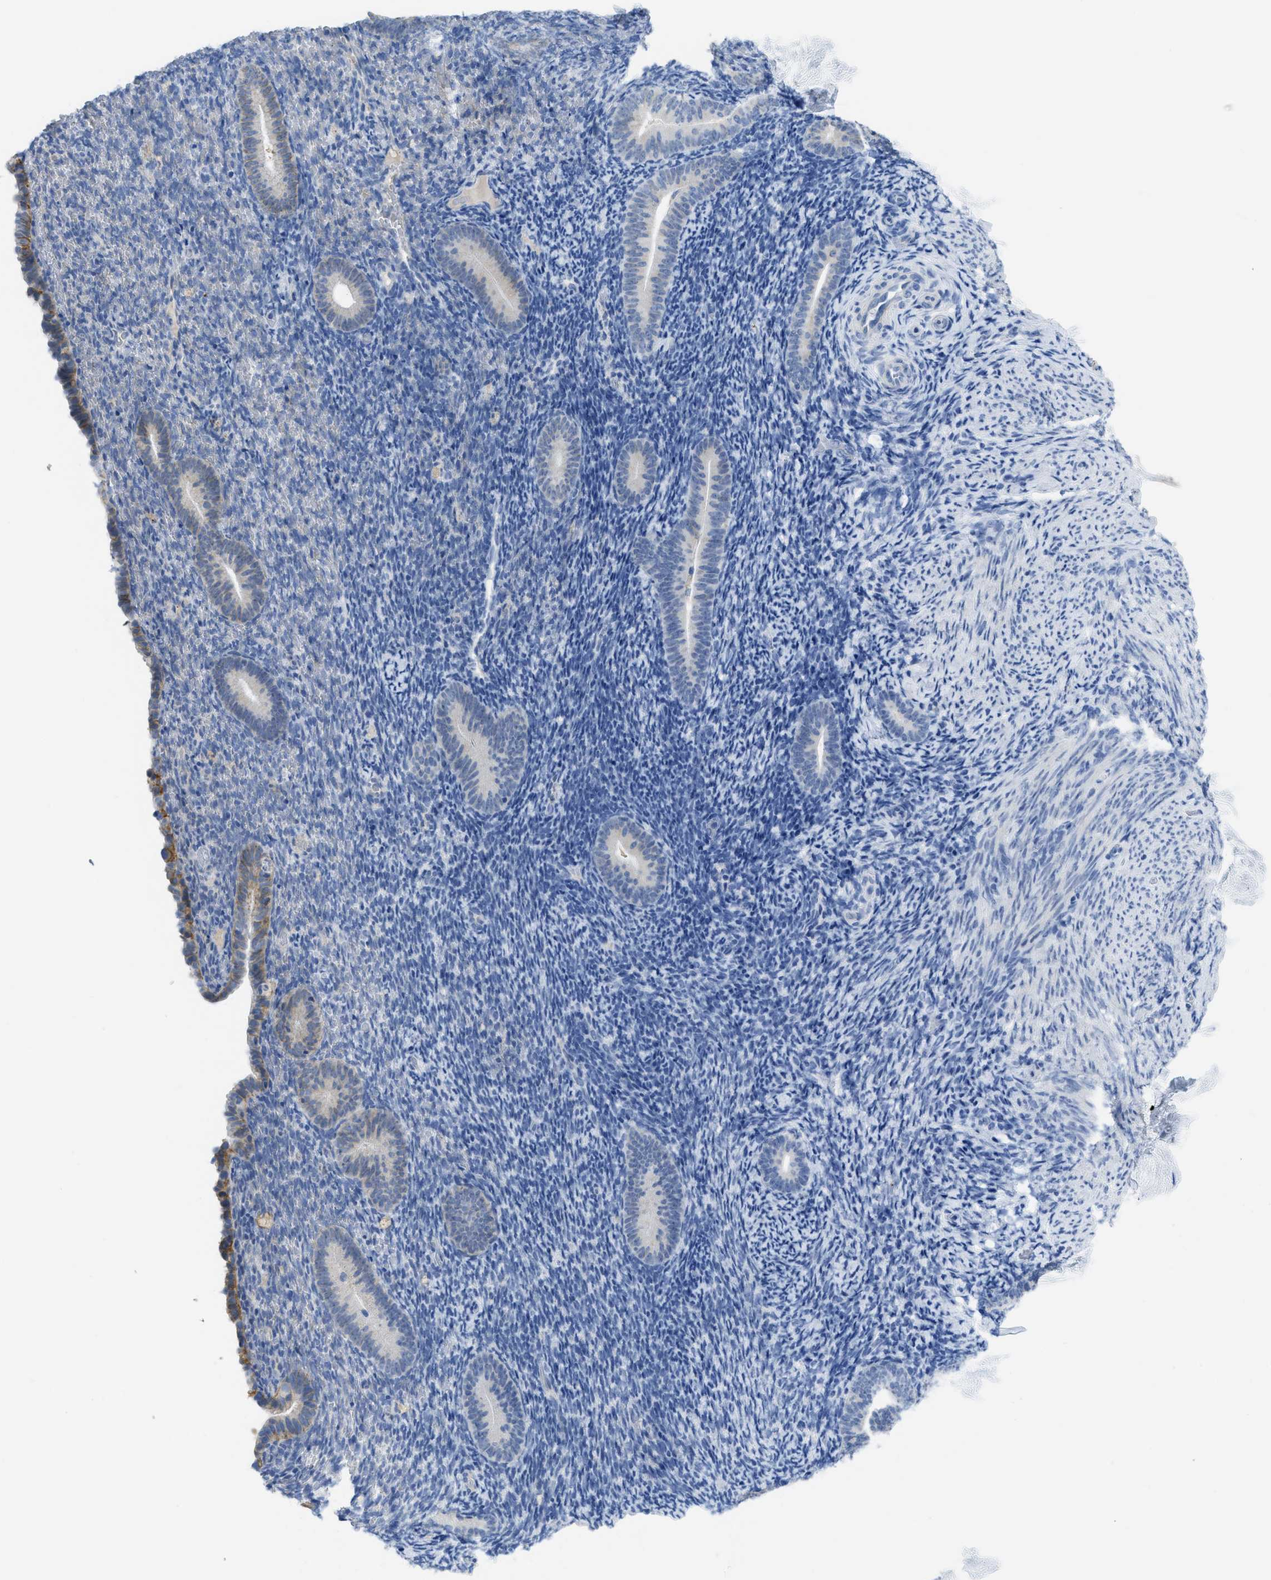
{"staining": {"intensity": "negative", "quantity": "none", "location": "none"}, "tissue": "endometrium", "cell_type": "Cells in endometrial stroma", "image_type": "normal", "snomed": [{"axis": "morphology", "description": "Normal tissue, NOS"}, {"axis": "topography", "description": "Endometrium"}], "caption": "A micrograph of endometrium stained for a protein shows no brown staining in cells in endometrial stroma. Nuclei are stained in blue.", "gene": "CNNM4", "patient": {"sex": "female", "age": 51}}